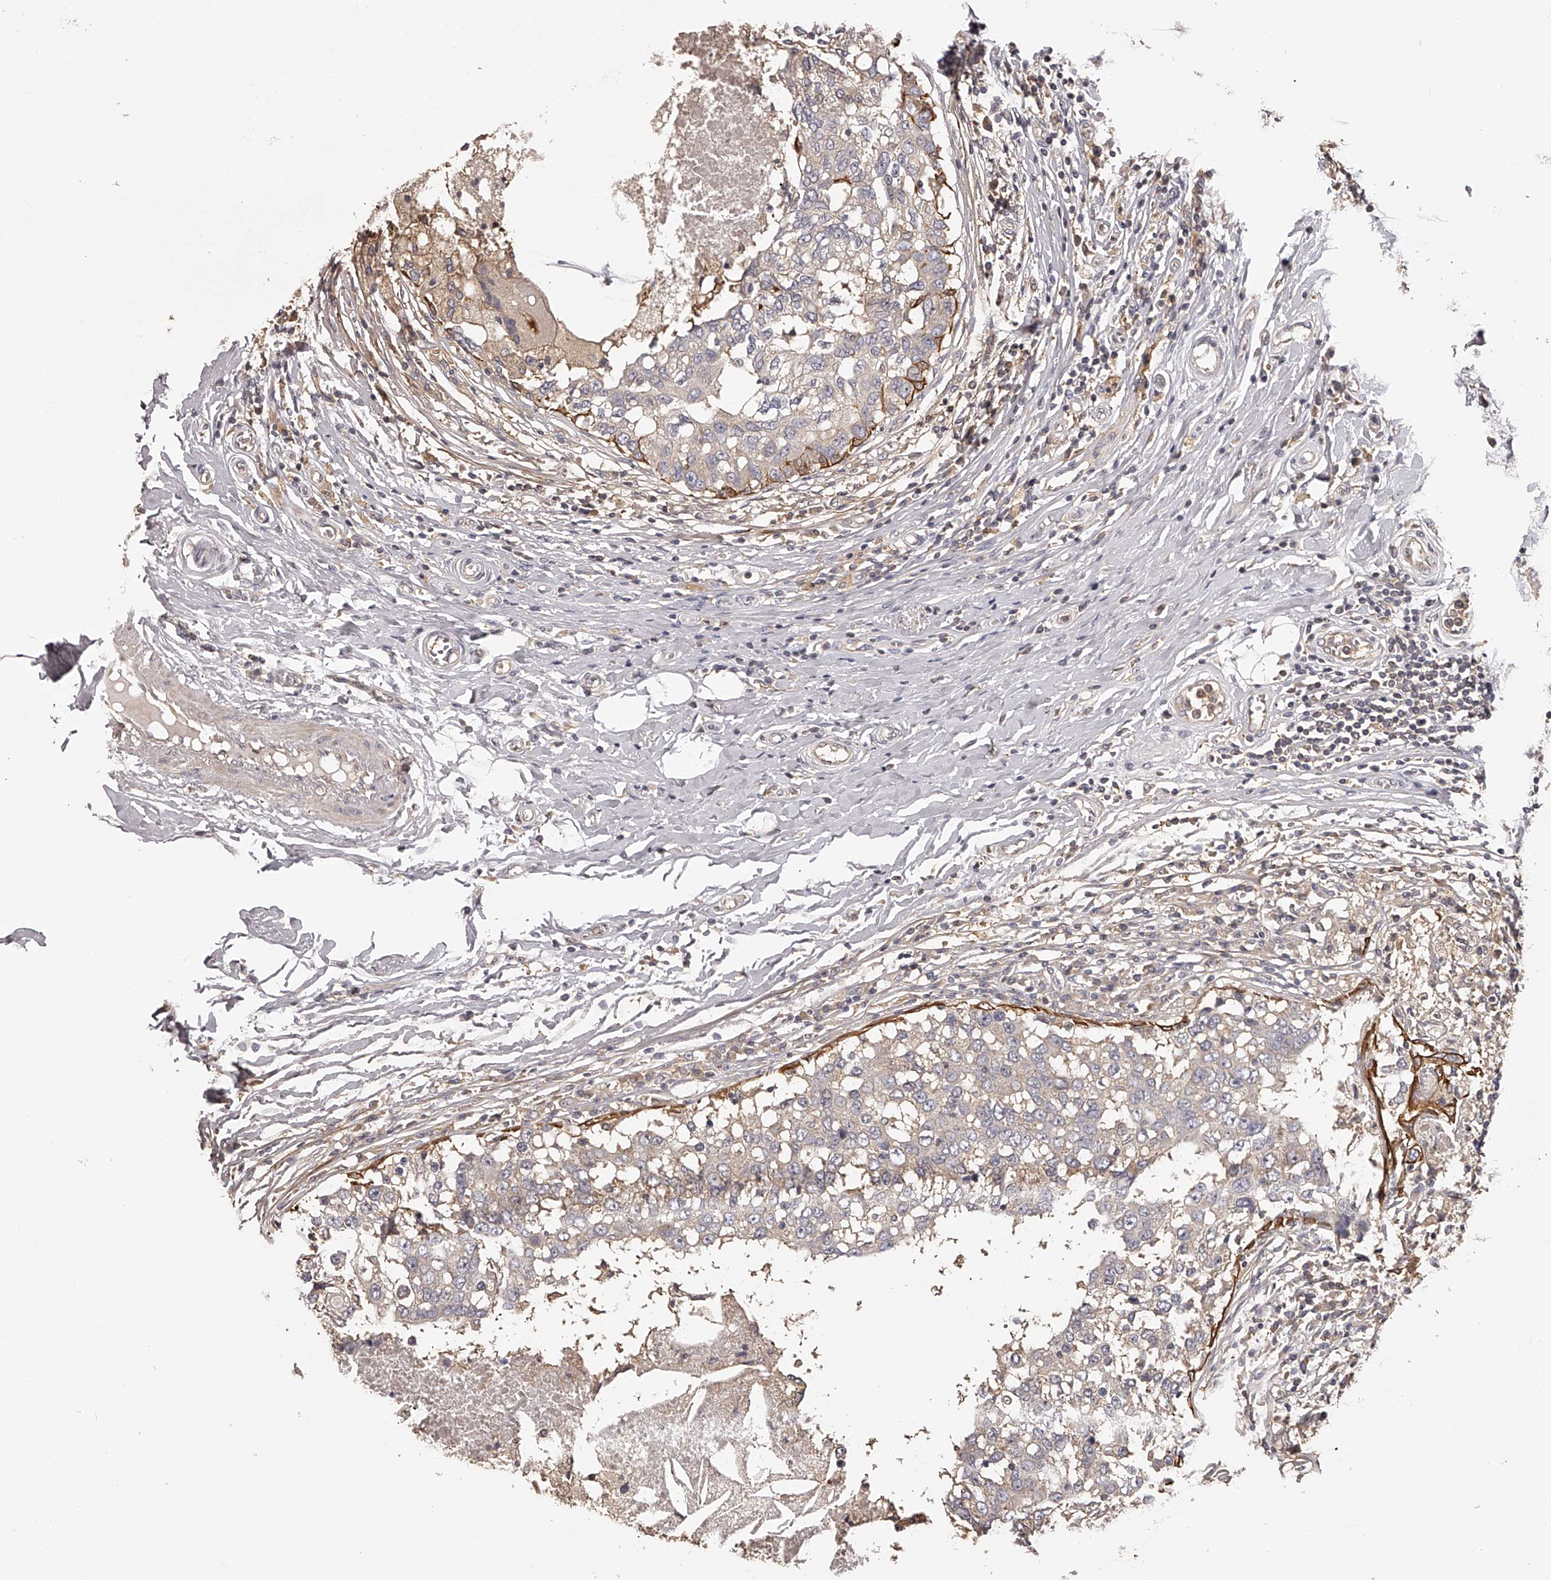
{"staining": {"intensity": "negative", "quantity": "none", "location": "none"}, "tissue": "breast cancer", "cell_type": "Tumor cells", "image_type": "cancer", "snomed": [{"axis": "morphology", "description": "Duct carcinoma"}, {"axis": "topography", "description": "Breast"}], "caption": "DAB (3,3'-diaminobenzidine) immunohistochemical staining of human infiltrating ductal carcinoma (breast) exhibits no significant staining in tumor cells. (Immunohistochemistry, brightfield microscopy, high magnification).", "gene": "TNN", "patient": {"sex": "female", "age": 27}}